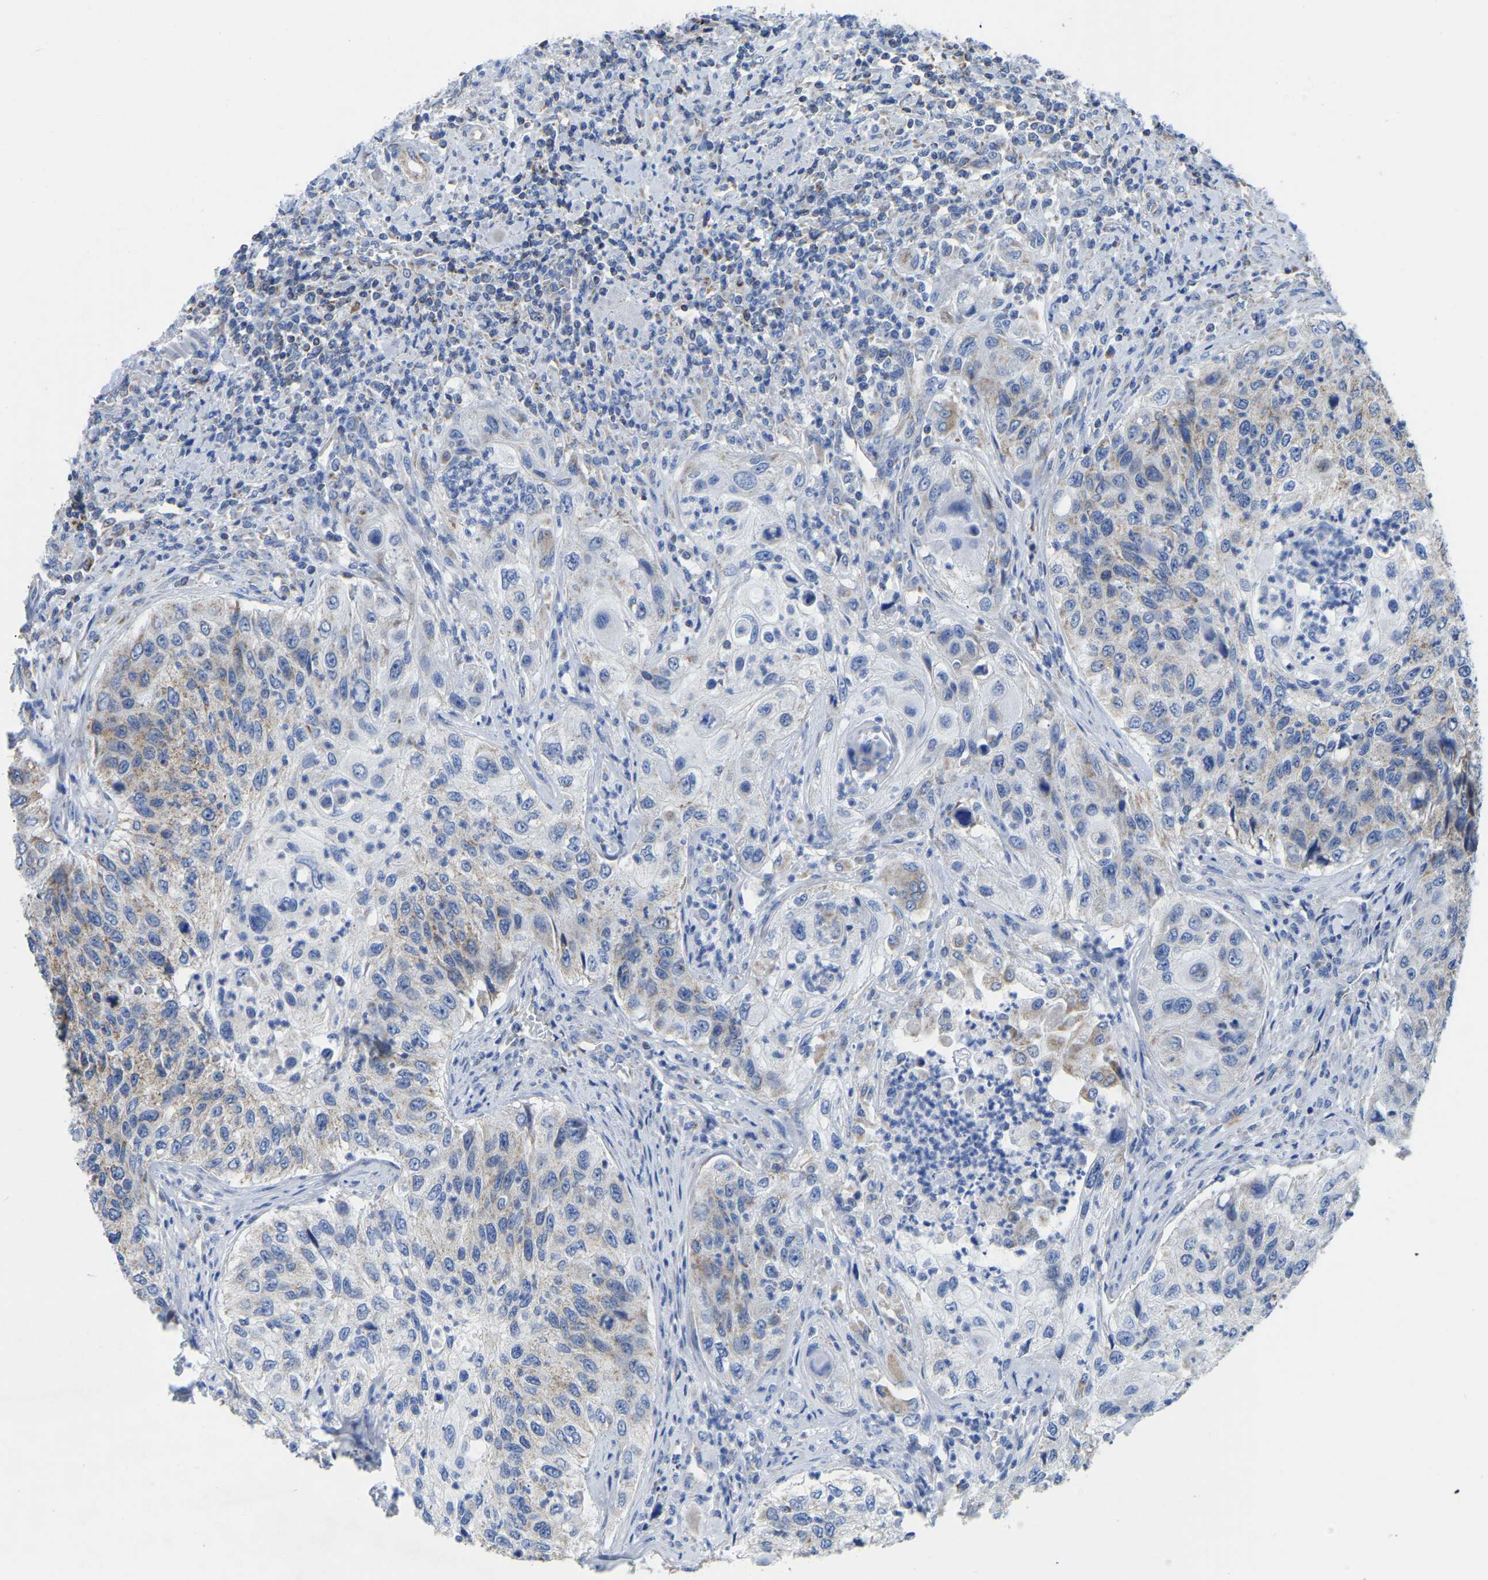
{"staining": {"intensity": "negative", "quantity": "none", "location": "none"}, "tissue": "urothelial cancer", "cell_type": "Tumor cells", "image_type": "cancer", "snomed": [{"axis": "morphology", "description": "Urothelial carcinoma, High grade"}, {"axis": "topography", "description": "Urinary bladder"}], "caption": "Immunohistochemistry (IHC) micrograph of human urothelial cancer stained for a protein (brown), which reveals no expression in tumor cells.", "gene": "ETFA", "patient": {"sex": "female", "age": 60}}